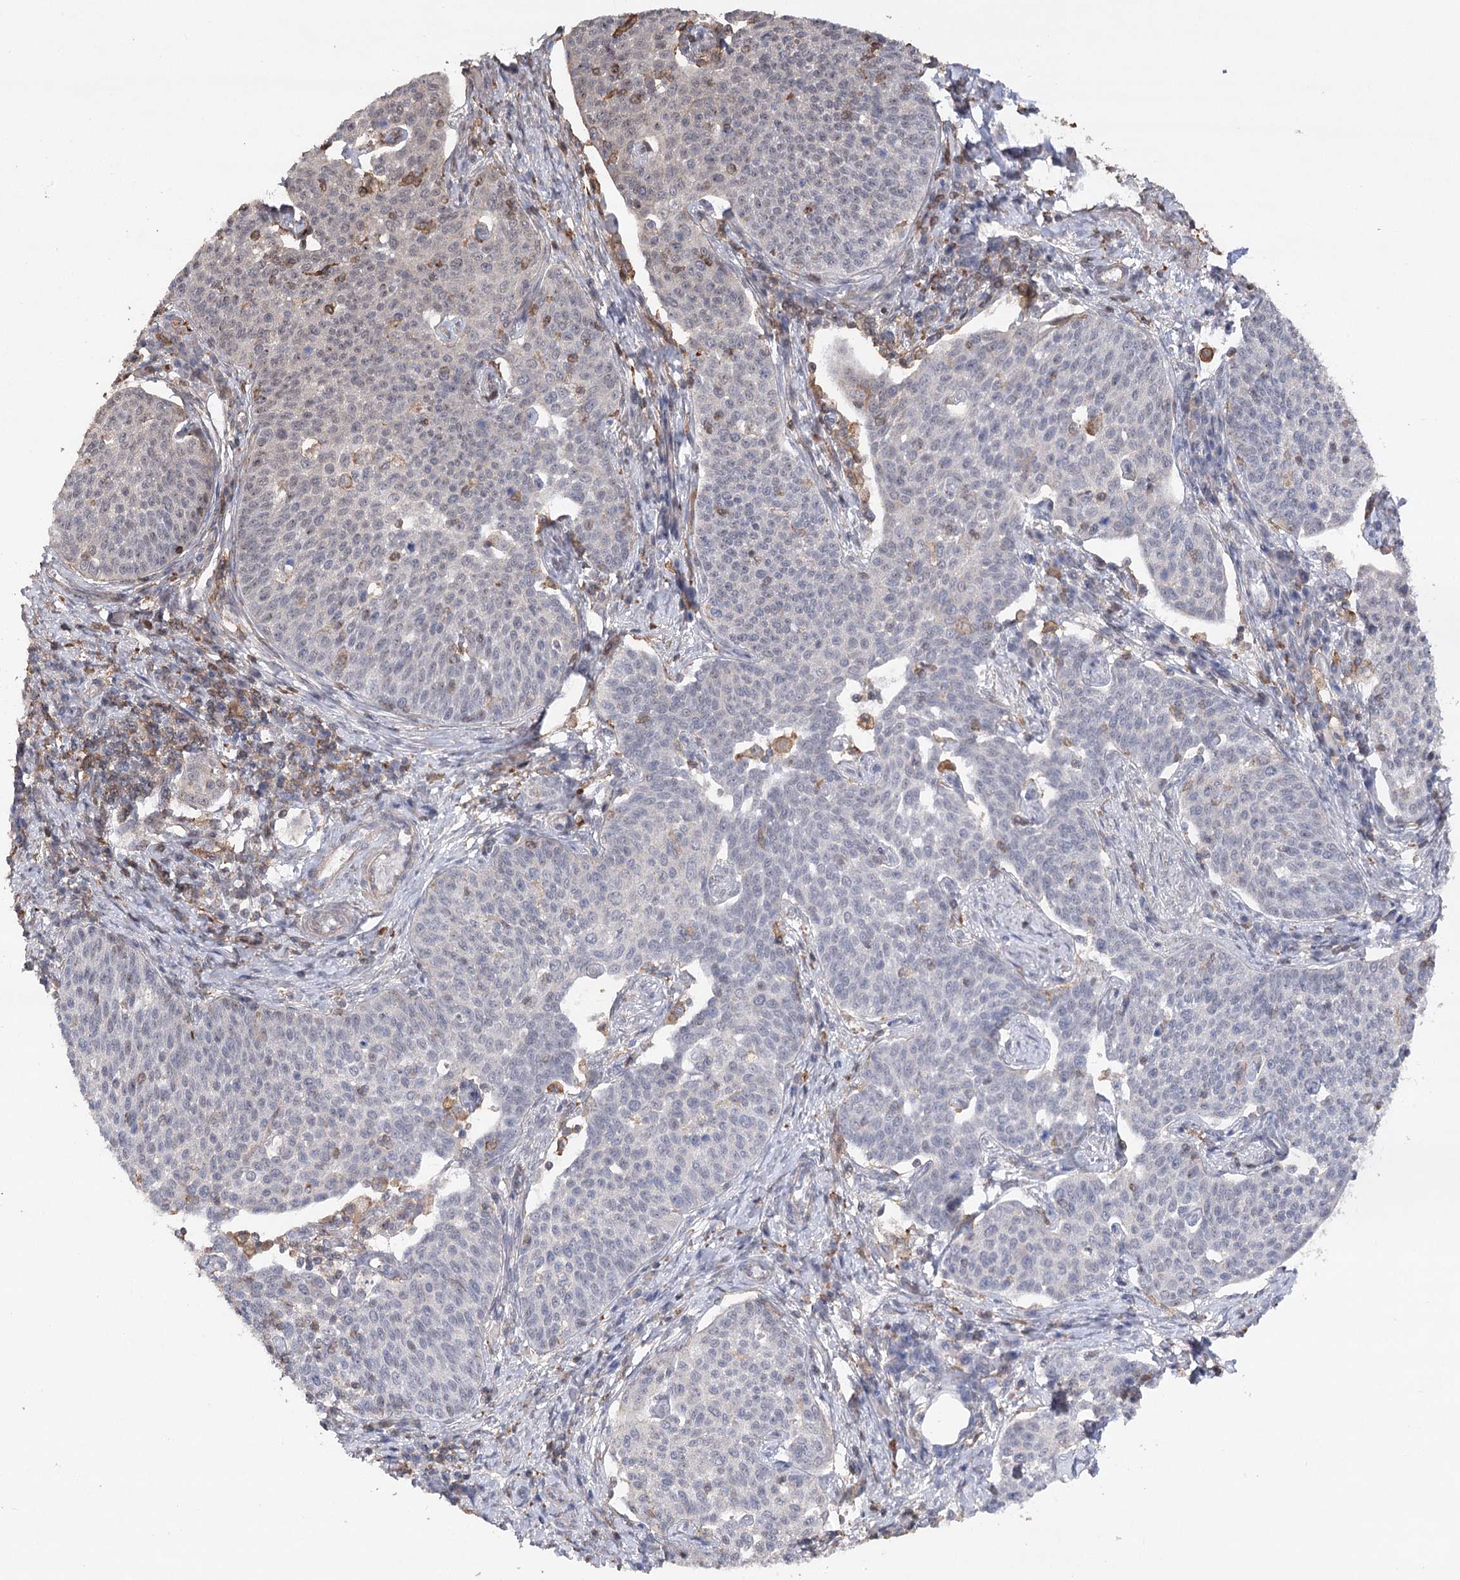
{"staining": {"intensity": "negative", "quantity": "none", "location": "none"}, "tissue": "cervical cancer", "cell_type": "Tumor cells", "image_type": "cancer", "snomed": [{"axis": "morphology", "description": "Squamous cell carcinoma, NOS"}, {"axis": "topography", "description": "Cervix"}], "caption": "Cervical cancer stained for a protein using immunohistochemistry exhibits no staining tumor cells.", "gene": "OBSL1", "patient": {"sex": "female", "age": 34}}